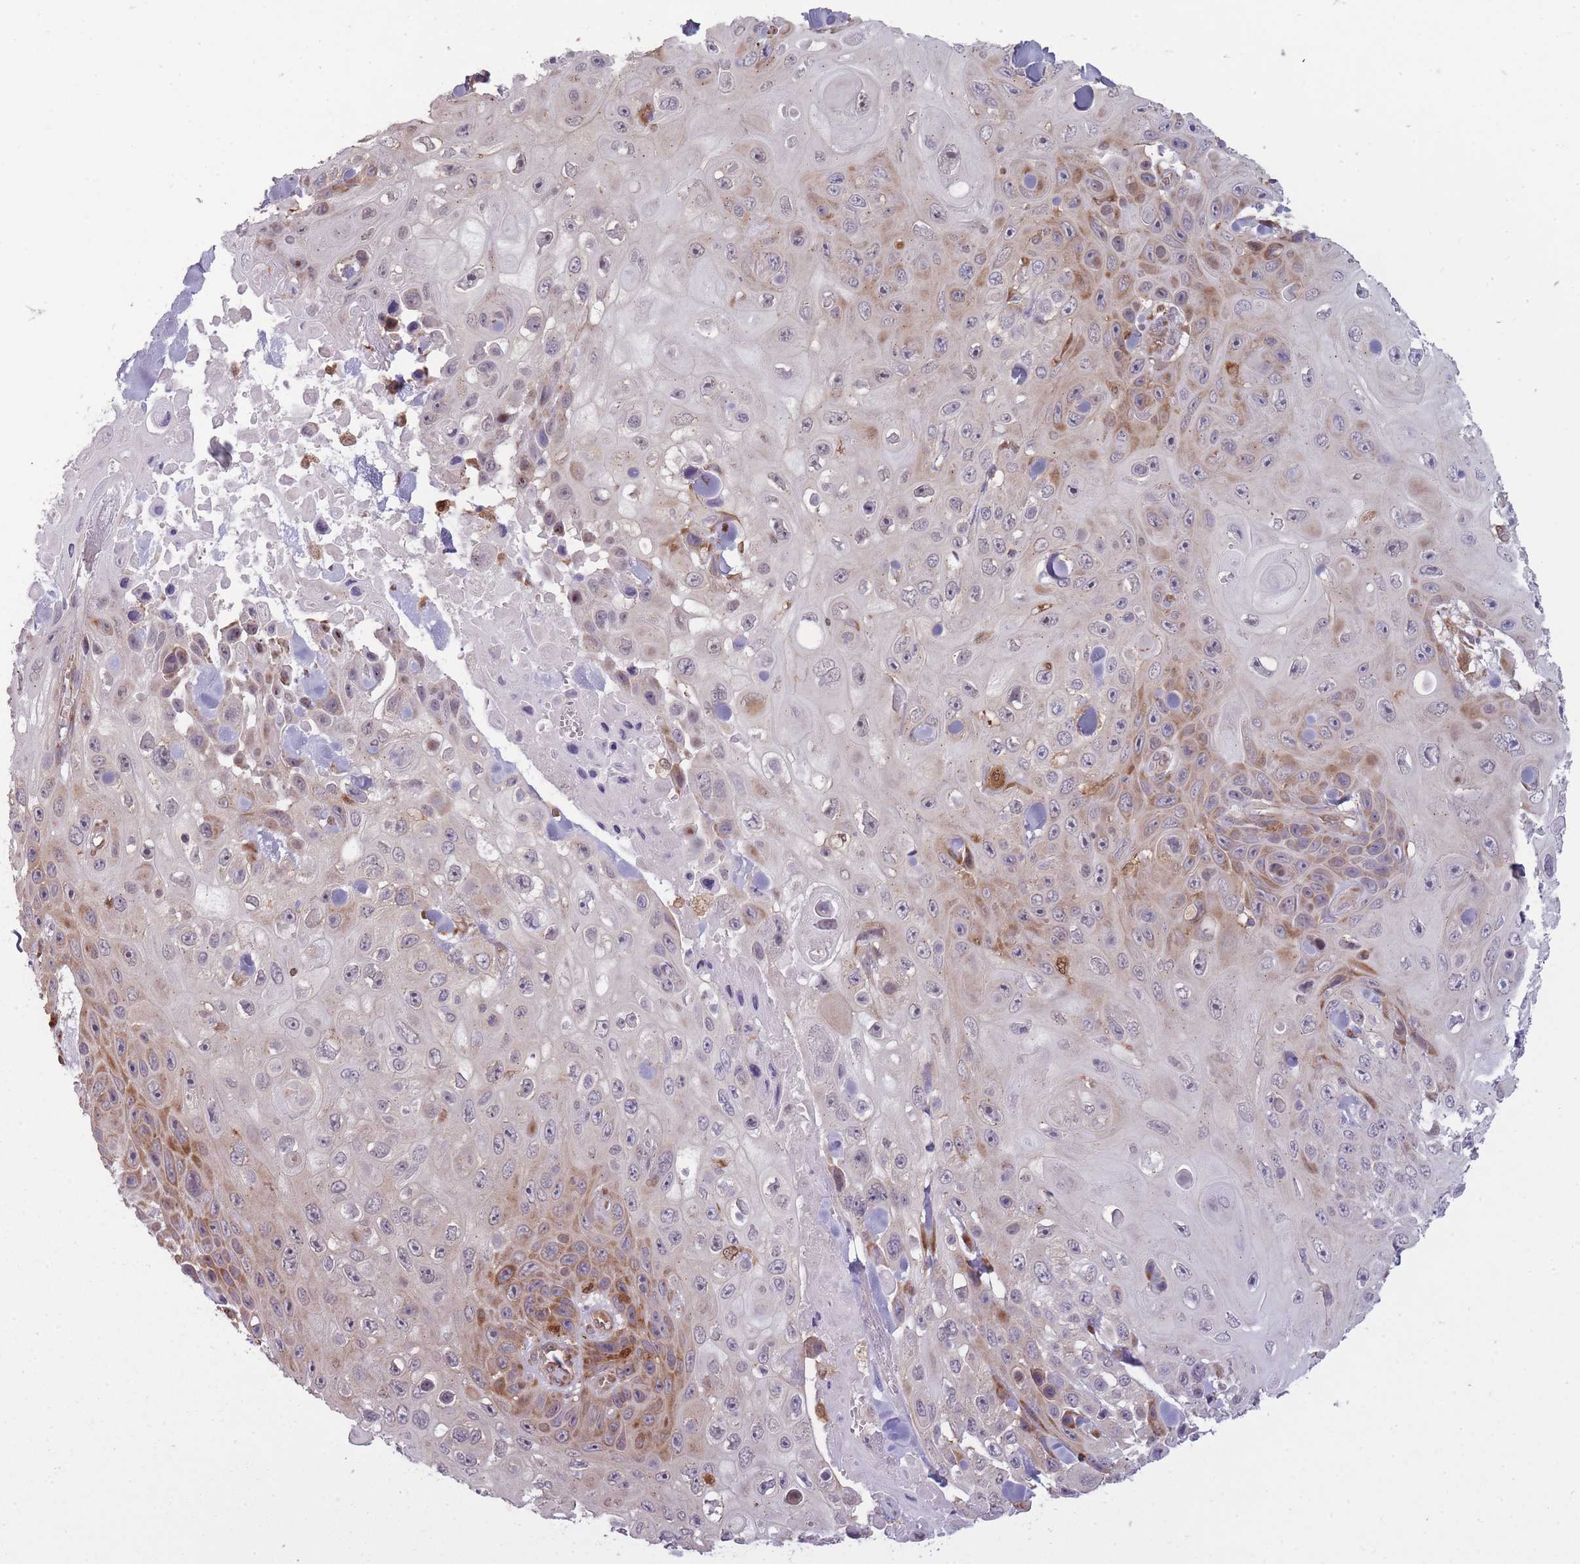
{"staining": {"intensity": "moderate", "quantity": "25%-75%", "location": "cytoplasmic/membranous"}, "tissue": "skin cancer", "cell_type": "Tumor cells", "image_type": "cancer", "snomed": [{"axis": "morphology", "description": "Squamous cell carcinoma, NOS"}, {"axis": "topography", "description": "Skin"}], "caption": "Tumor cells exhibit moderate cytoplasmic/membranous positivity in about 25%-75% of cells in squamous cell carcinoma (skin).", "gene": "LGALS9", "patient": {"sex": "male", "age": 82}}